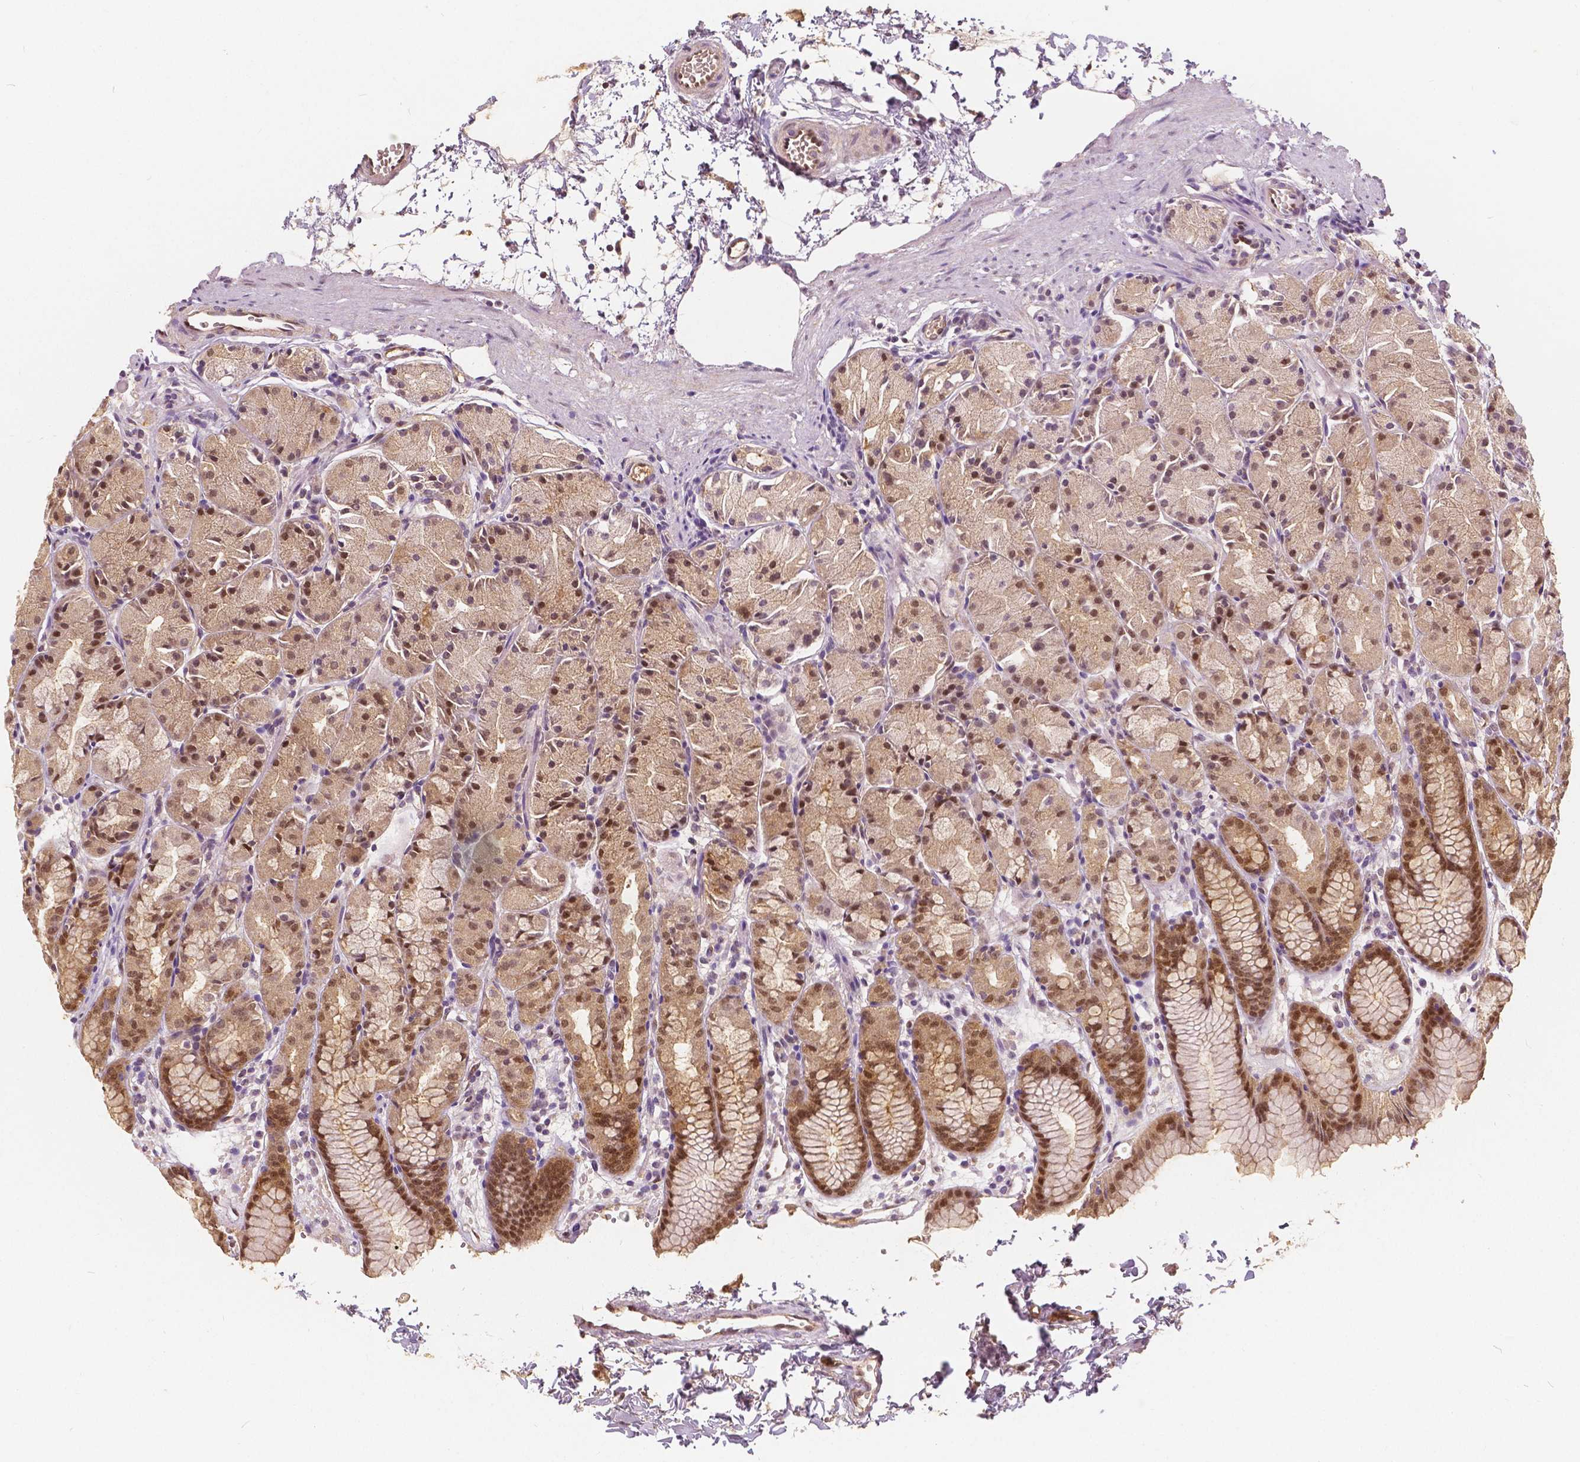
{"staining": {"intensity": "moderate", "quantity": ">75%", "location": "cytoplasmic/membranous,nuclear"}, "tissue": "stomach", "cell_type": "Glandular cells", "image_type": "normal", "snomed": [{"axis": "morphology", "description": "Normal tissue, NOS"}, {"axis": "topography", "description": "Stomach, upper"}], "caption": "Approximately >75% of glandular cells in unremarkable human stomach display moderate cytoplasmic/membranous,nuclear protein positivity as visualized by brown immunohistochemical staining.", "gene": "NAPRT", "patient": {"sex": "male", "age": 47}}